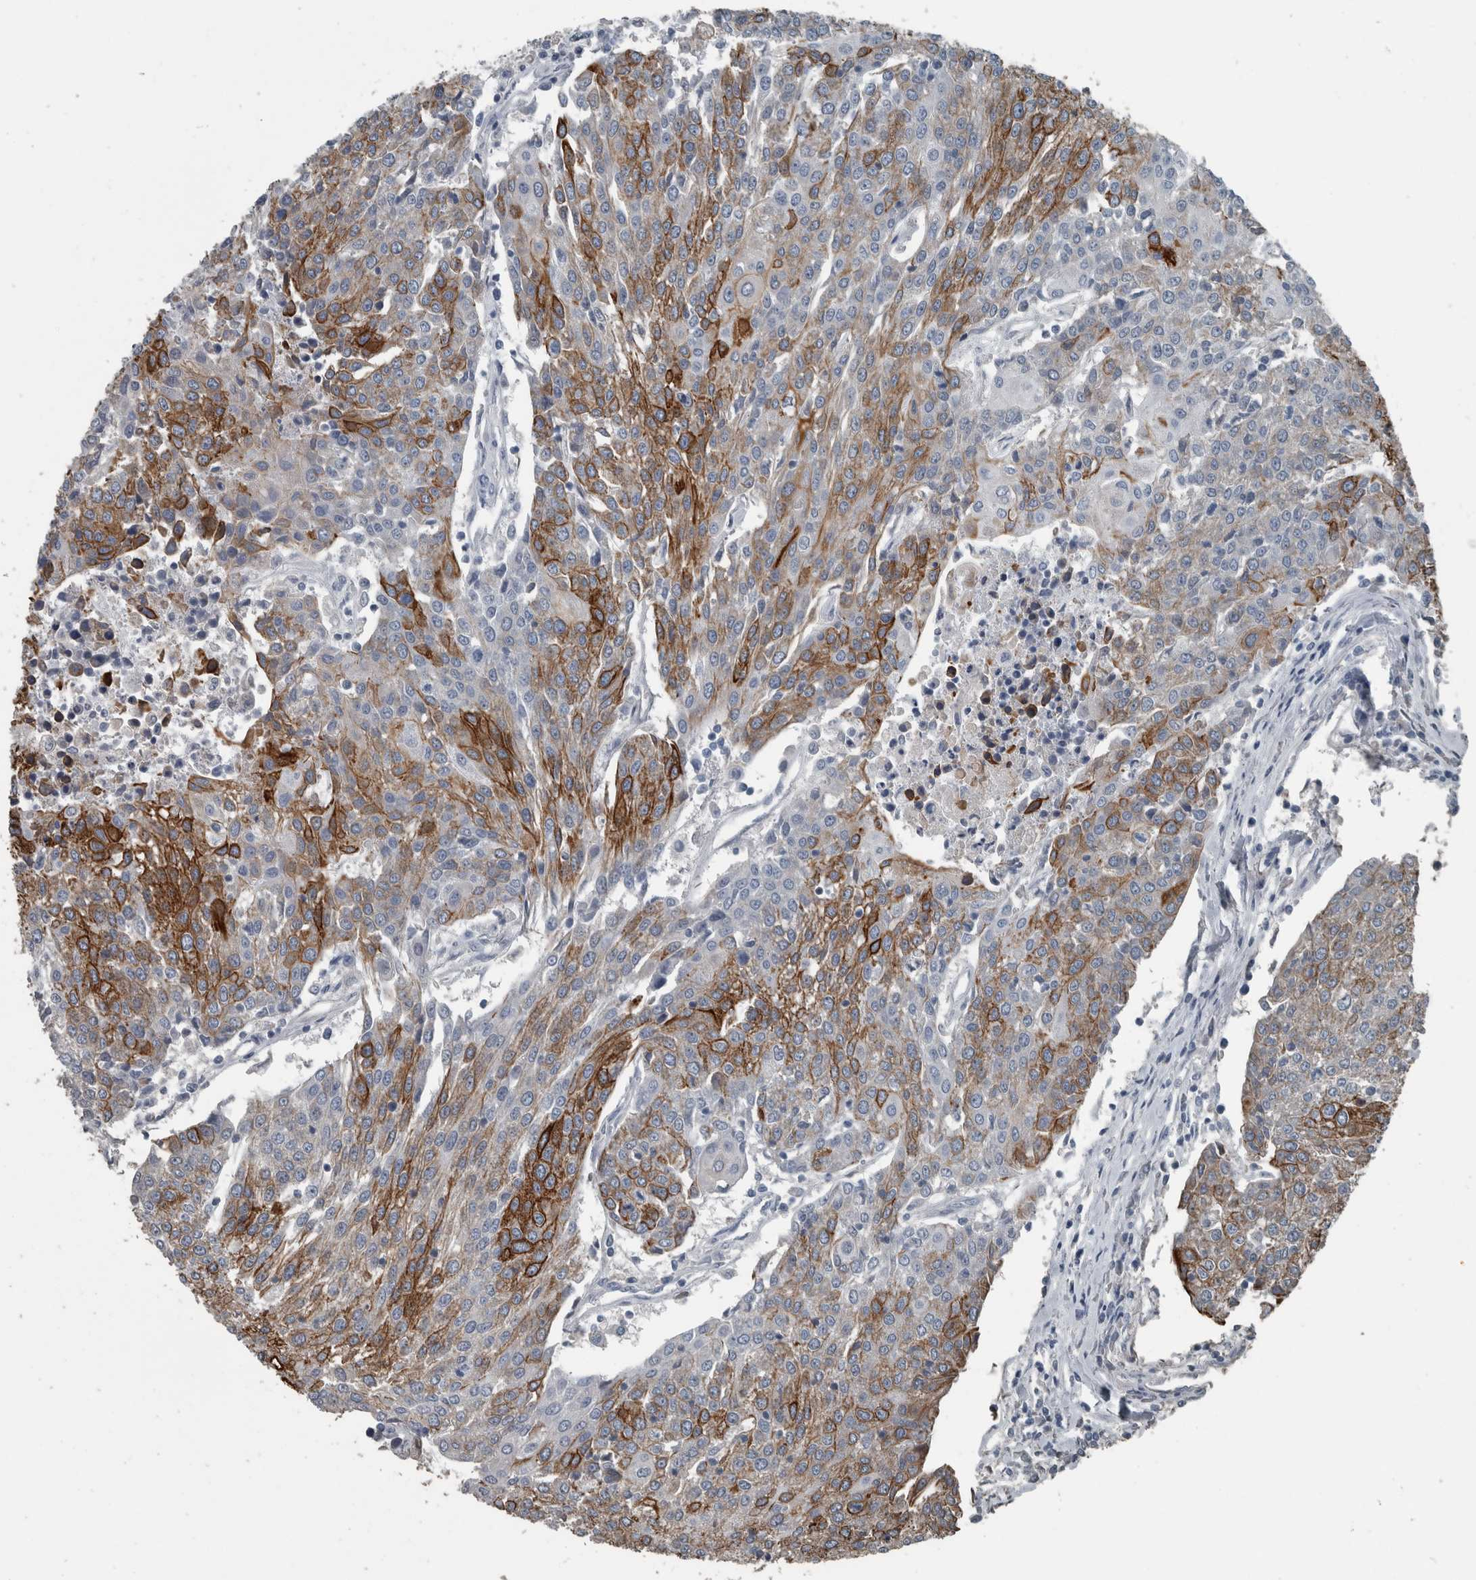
{"staining": {"intensity": "strong", "quantity": "25%-75%", "location": "cytoplasmic/membranous"}, "tissue": "urothelial cancer", "cell_type": "Tumor cells", "image_type": "cancer", "snomed": [{"axis": "morphology", "description": "Urothelial carcinoma, High grade"}, {"axis": "topography", "description": "Urinary bladder"}], "caption": "A brown stain highlights strong cytoplasmic/membranous staining of a protein in human high-grade urothelial carcinoma tumor cells.", "gene": "KRT20", "patient": {"sex": "female", "age": 85}}